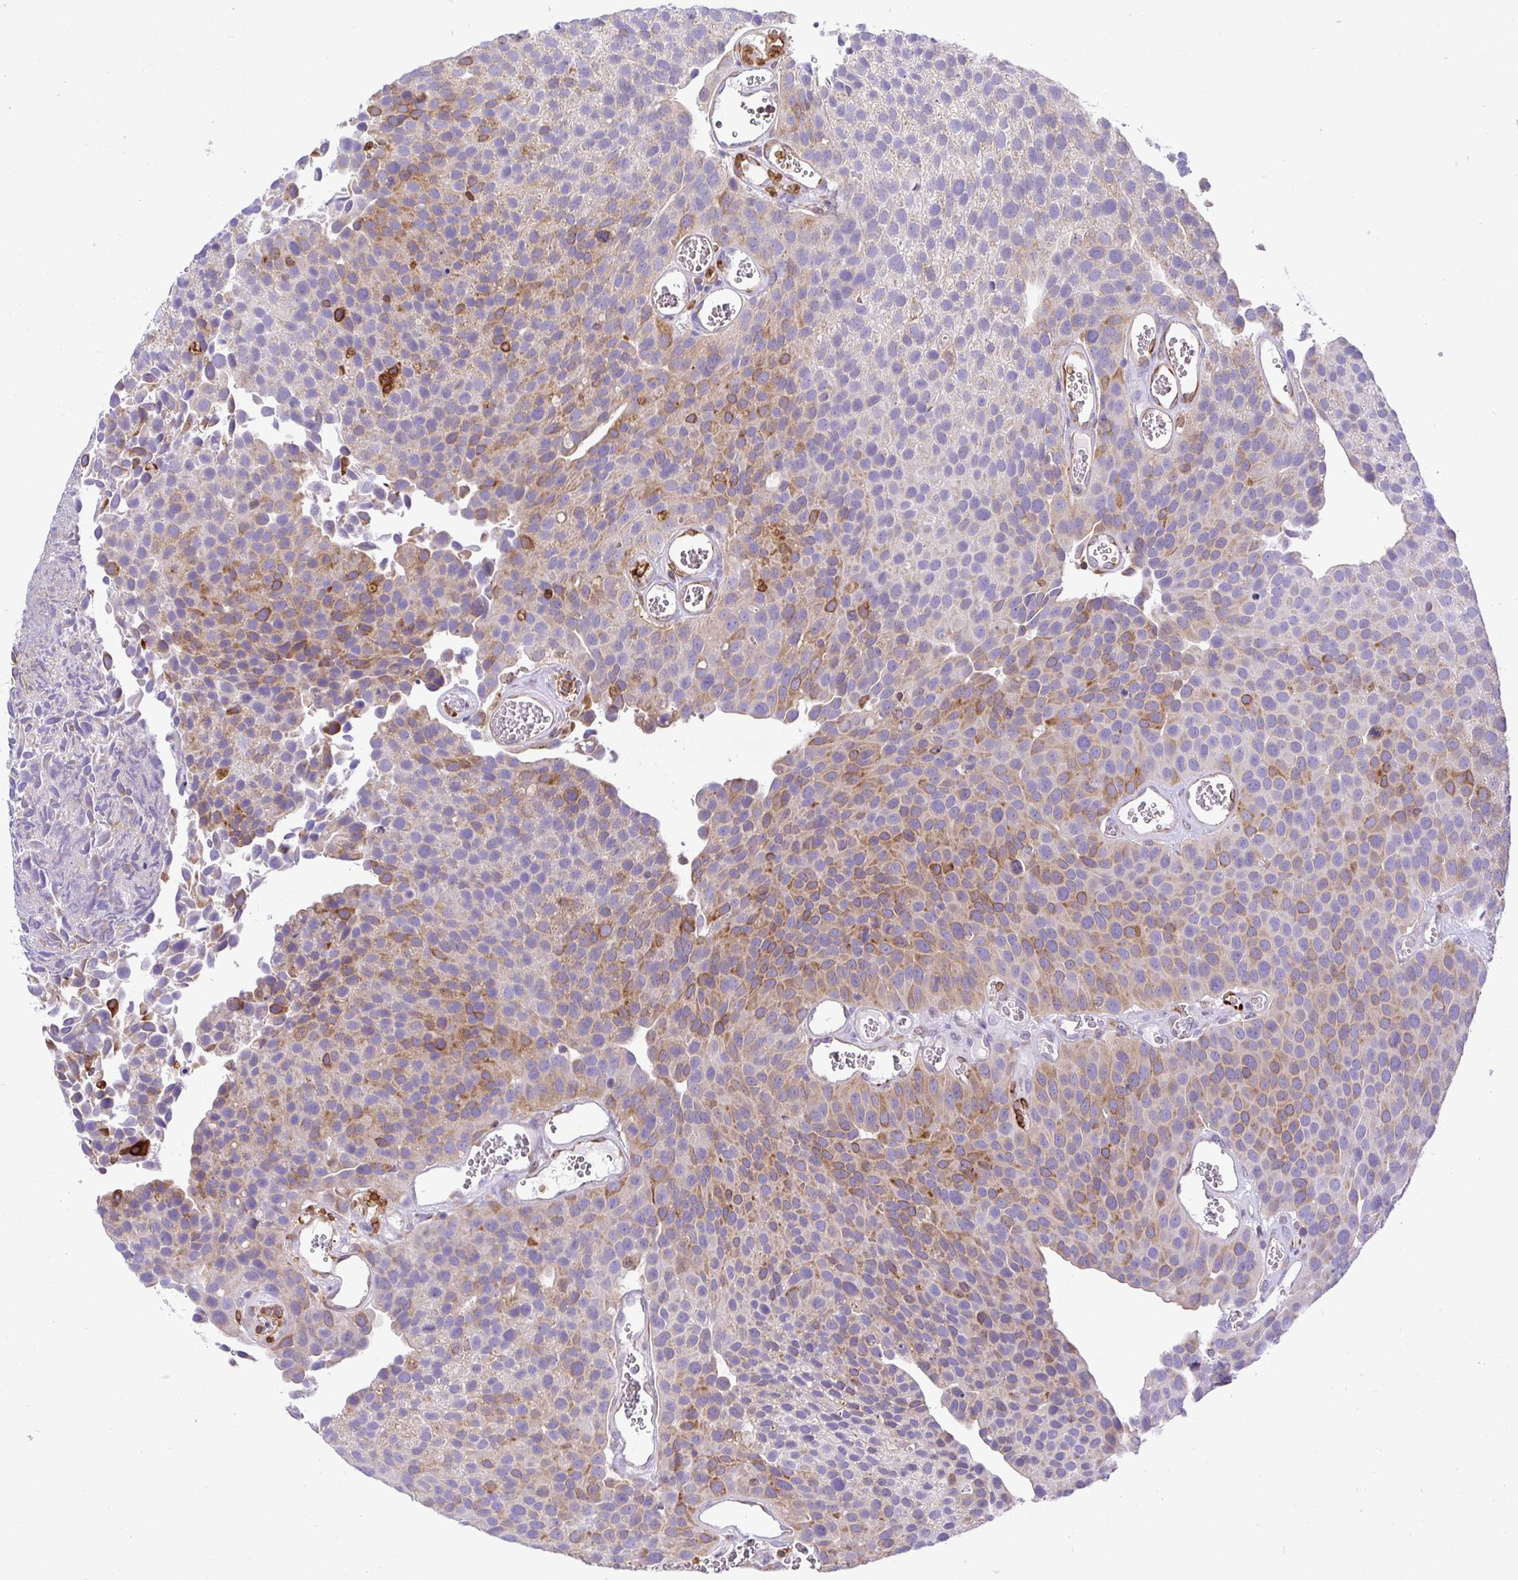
{"staining": {"intensity": "weak", "quantity": "25%-75%", "location": "cytoplasmic/membranous"}, "tissue": "urothelial cancer", "cell_type": "Tumor cells", "image_type": "cancer", "snomed": [{"axis": "morphology", "description": "Urothelial carcinoma, Low grade"}, {"axis": "topography", "description": "Urinary bladder"}], "caption": "IHC (DAB) staining of human urothelial cancer displays weak cytoplasmic/membranous protein positivity in about 25%-75% of tumor cells. Nuclei are stained in blue.", "gene": "TP53I11", "patient": {"sex": "female", "age": 69}}